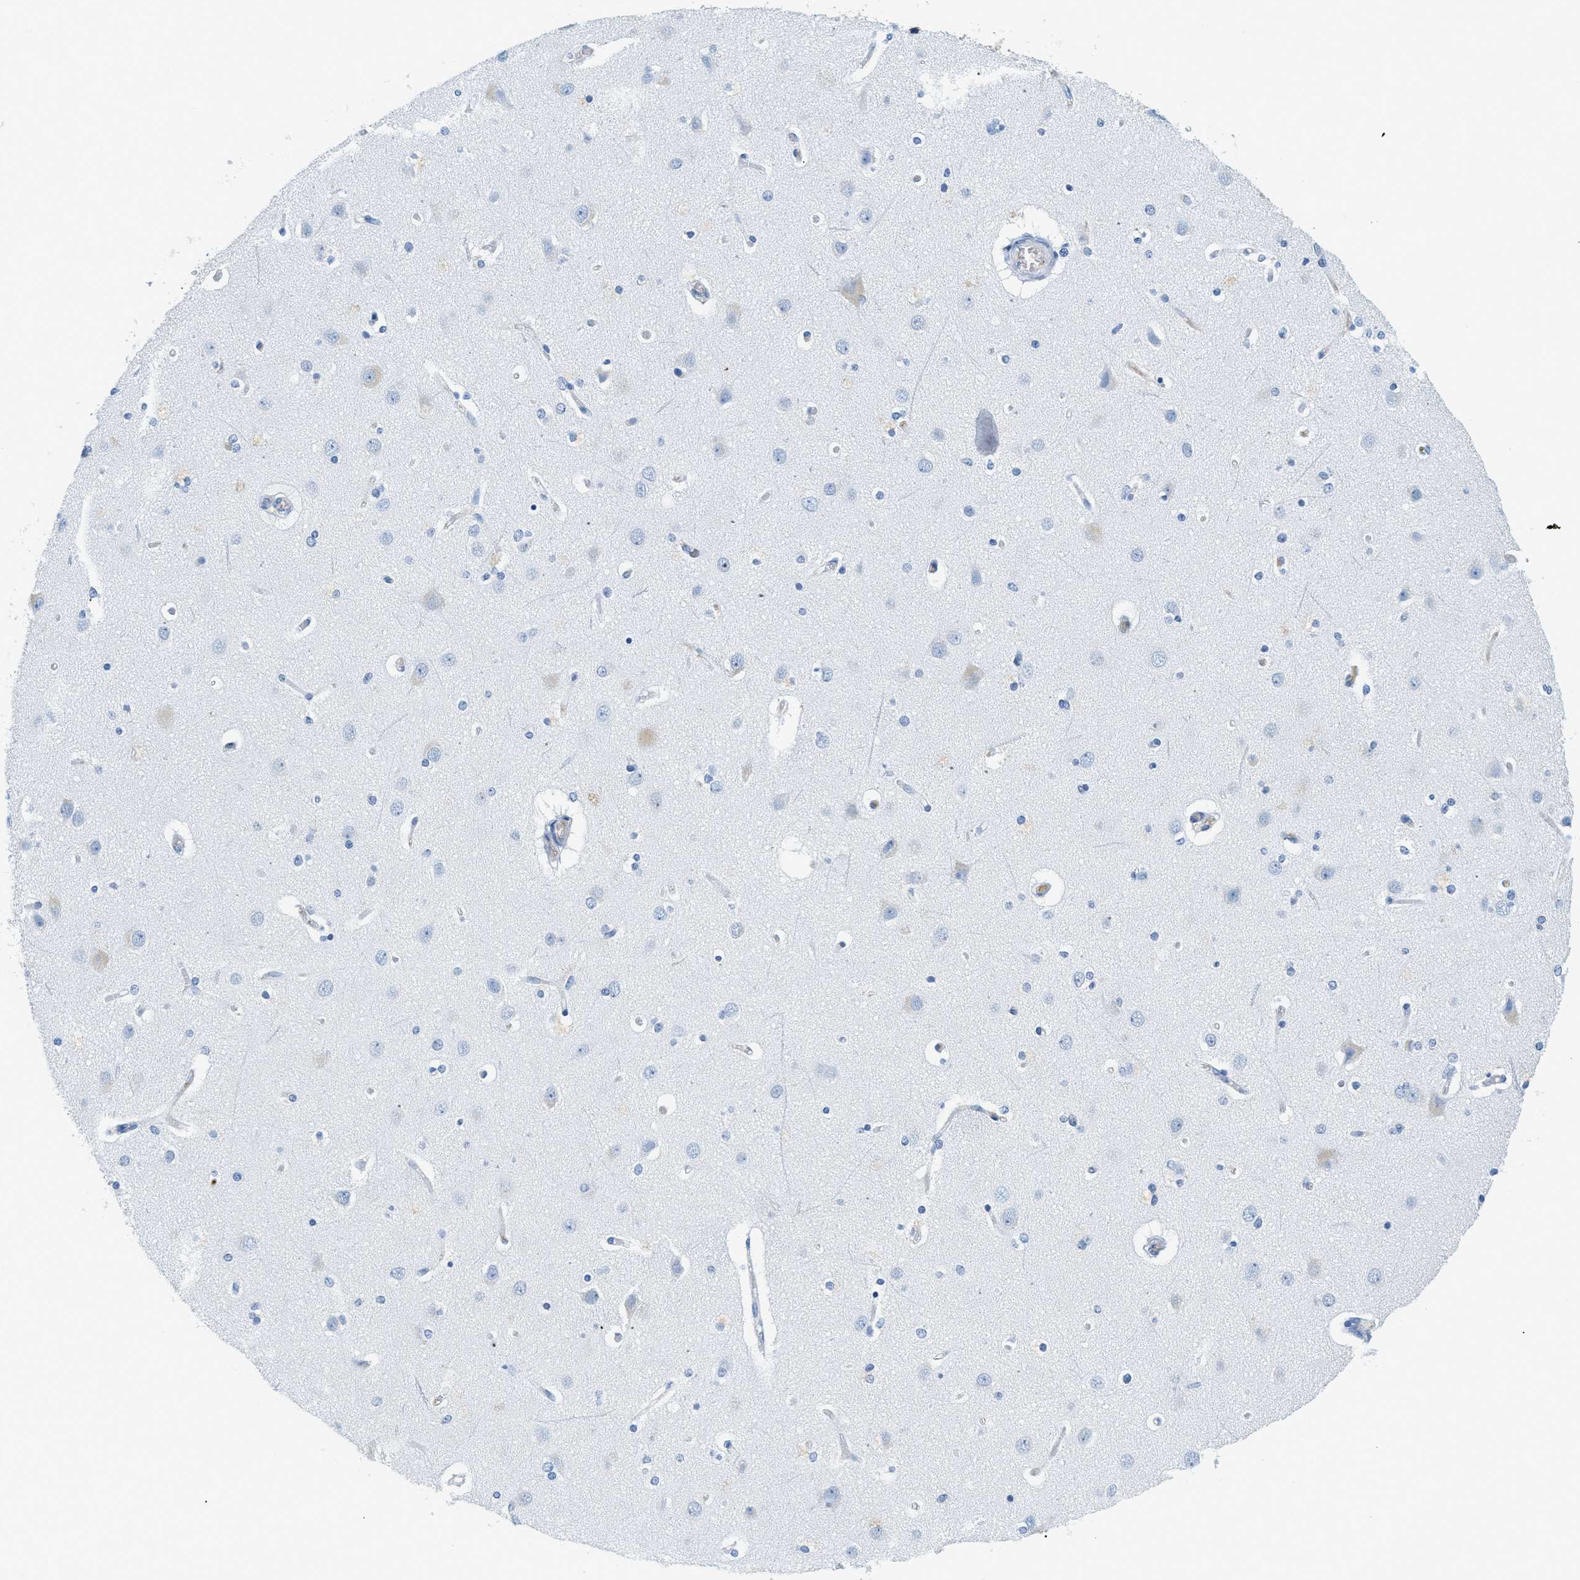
{"staining": {"intensity": "negative", "quantity": "none", "location": "none"}, "tissue": "cerebral cortex", "cell_type": "Endothelial cells", "image_type": "normal", "snomed": [{"axis": "morphology", "description": "Normal tissue, NOS"}, {"axis": "topography", "description": "Cerebral cortex"}], "caption": "Endothelial cells show no significant protein staining in normal cerebral cortex. (DAB IHC, high magnification).", "gene": "LCN2", "patient": {"sex": "female", "age": 54}}